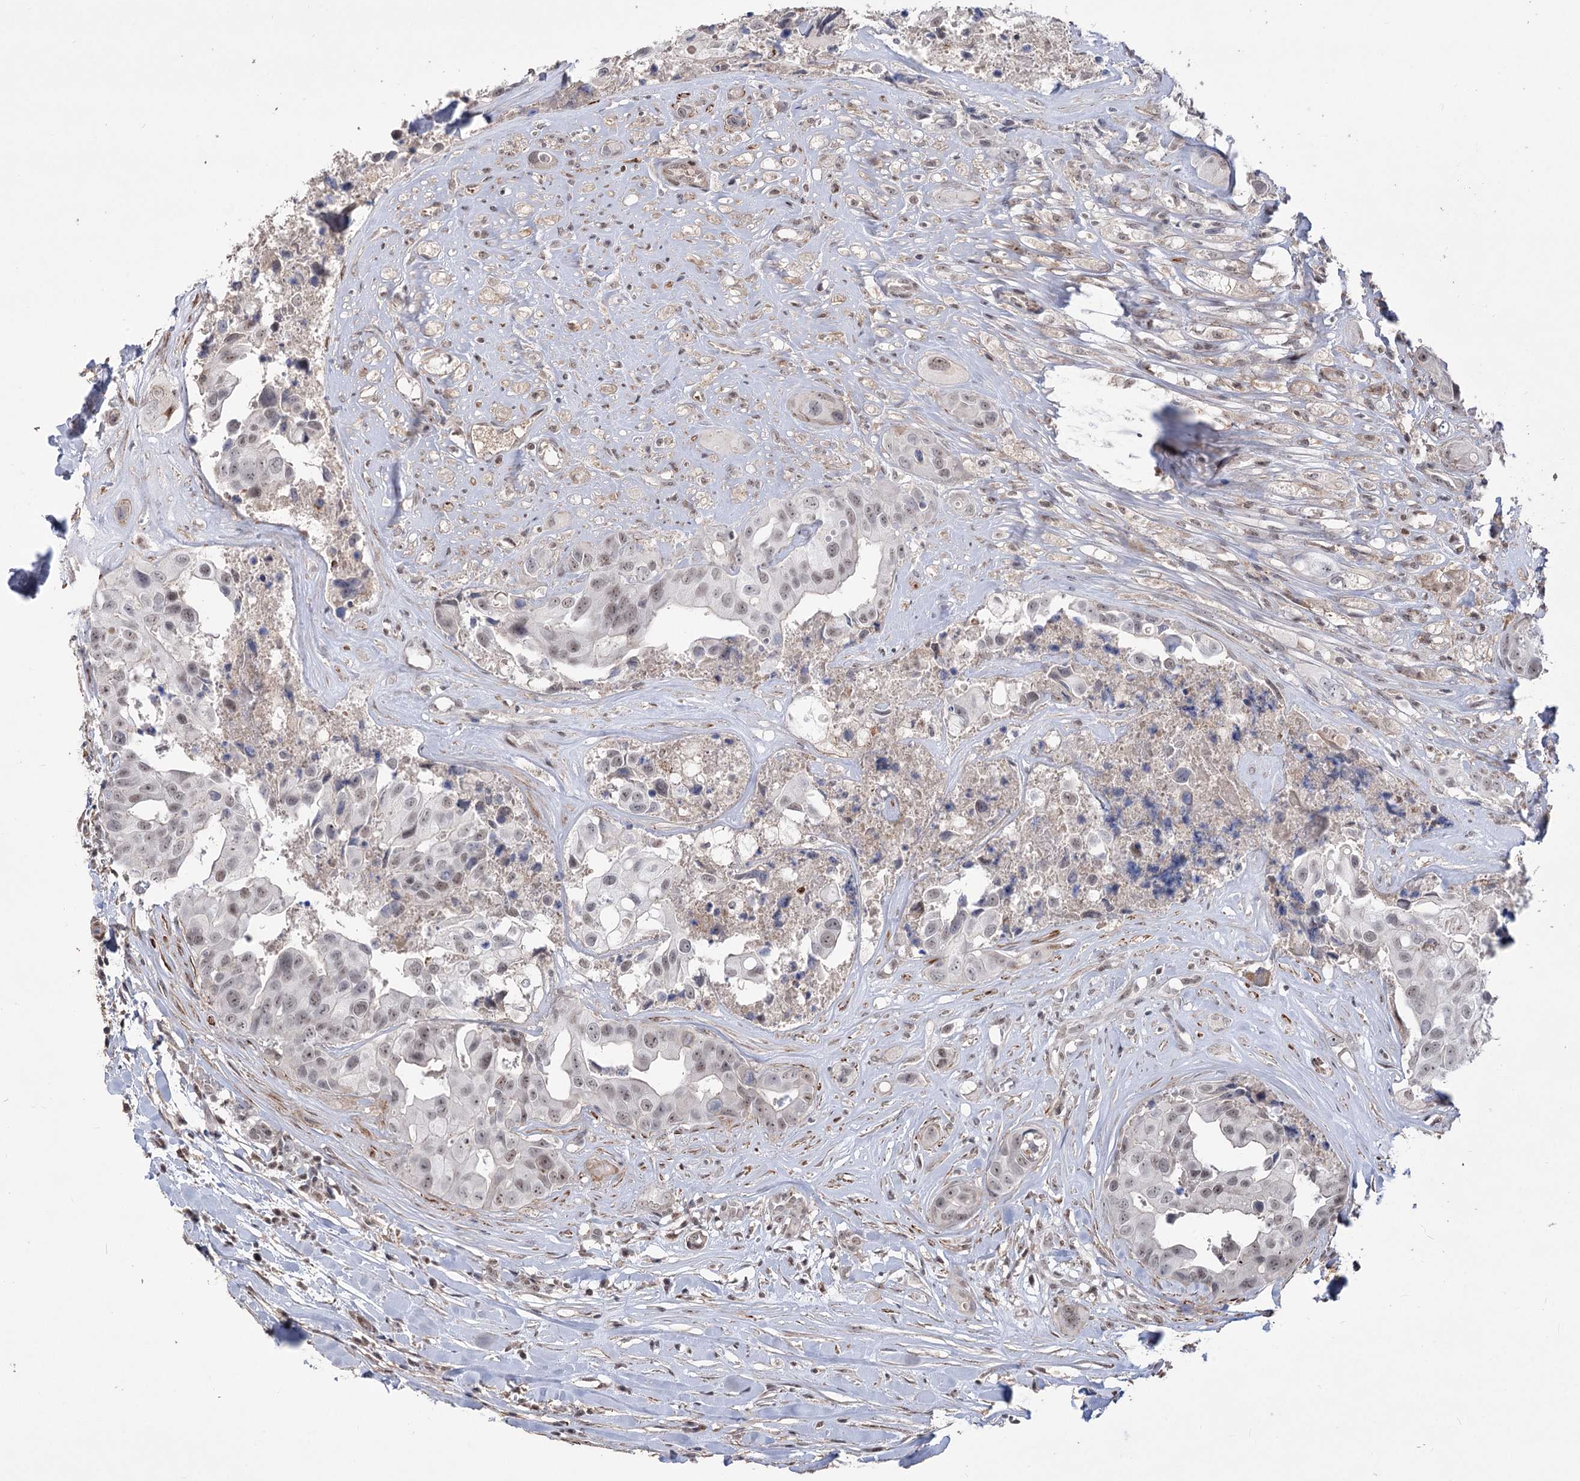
{"staining": {"intensity": "weak", "quantity": "25%-75%", "location": "nuclear"}, "tissue": "head and neck cancer", "cell_type": "Tumor cells", "image_type": "cancer", "snomed": [{"axis": "morphology", "description": "Adenocarcinoma, NOS"}, {"axis": "morphology", "description": "Adenocarcinoma, metastatic, NOS"}, {"axis": "topography", "description": "Head-Neck"}], "caption": "Head and neck adenocarcinoma stained for a protein demonstrates weak nuclear positivity in tumor cells.", "gene": "ZSCAN23", "patient": {"sex": "male", "age": 75}}